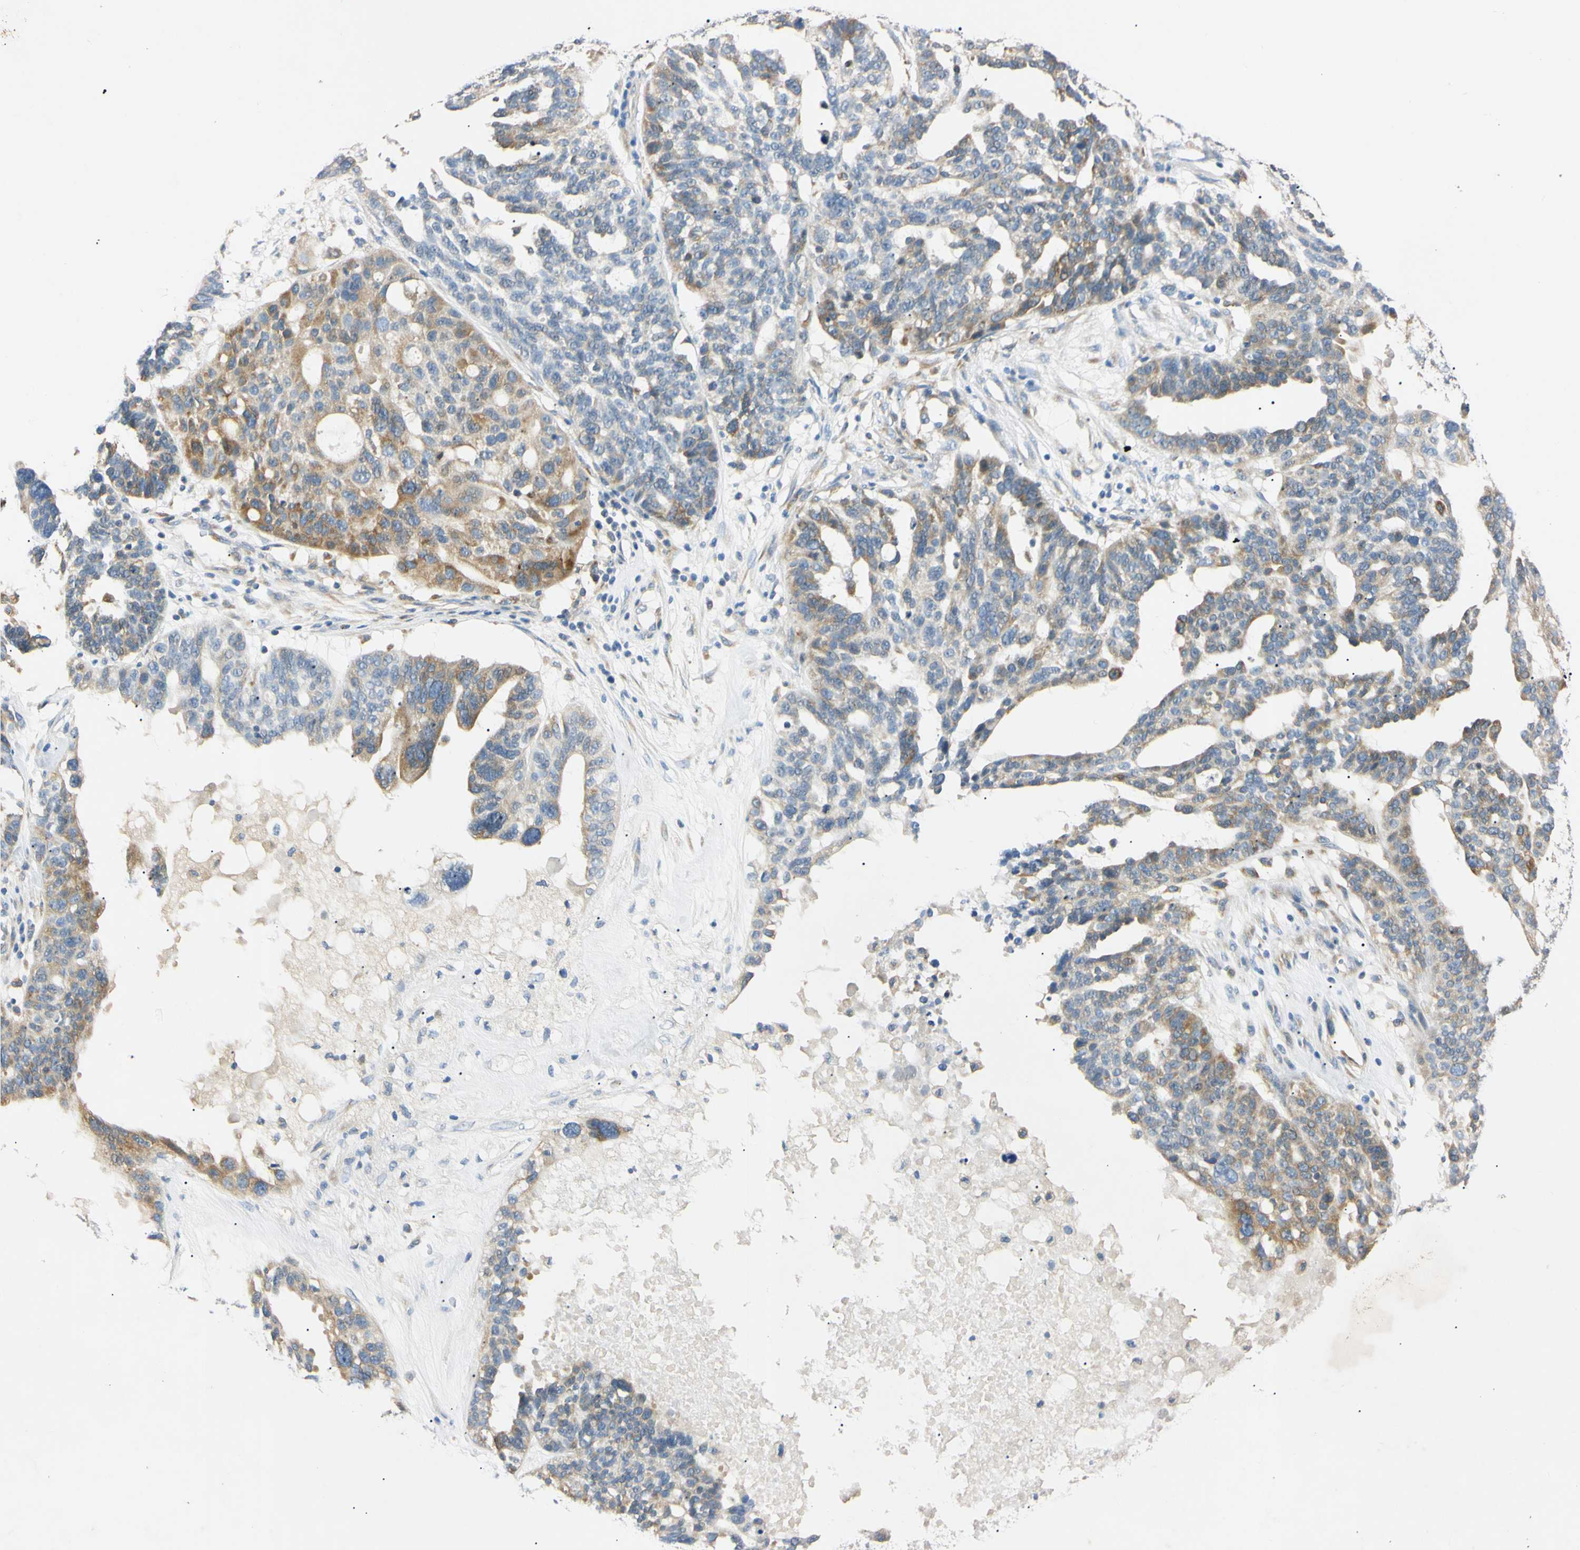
{"staining": {"intensity": "moderate", "quantity": "25%-75%", "location": "cytoplasmic/membranous"}, "tissue": "ovarian cancer", "cell_type": "Tumor cells", "image_type": "cancer", "snomed": [{"axis": "morphology", "description": "Cystadenocarcinoma, serous, NOS"}, {"axis": "topography", "description": "Ovary"}], "caption": "Brown immunohistochemical staining in ovarian cancer (serous cystadenocarcinoma) displays moderate cytoplasmic/membranous staining in about 25%-75% of tumor cells.", "gene": "DNAJB12", "patient": {"sex": "female", "age": 59}}